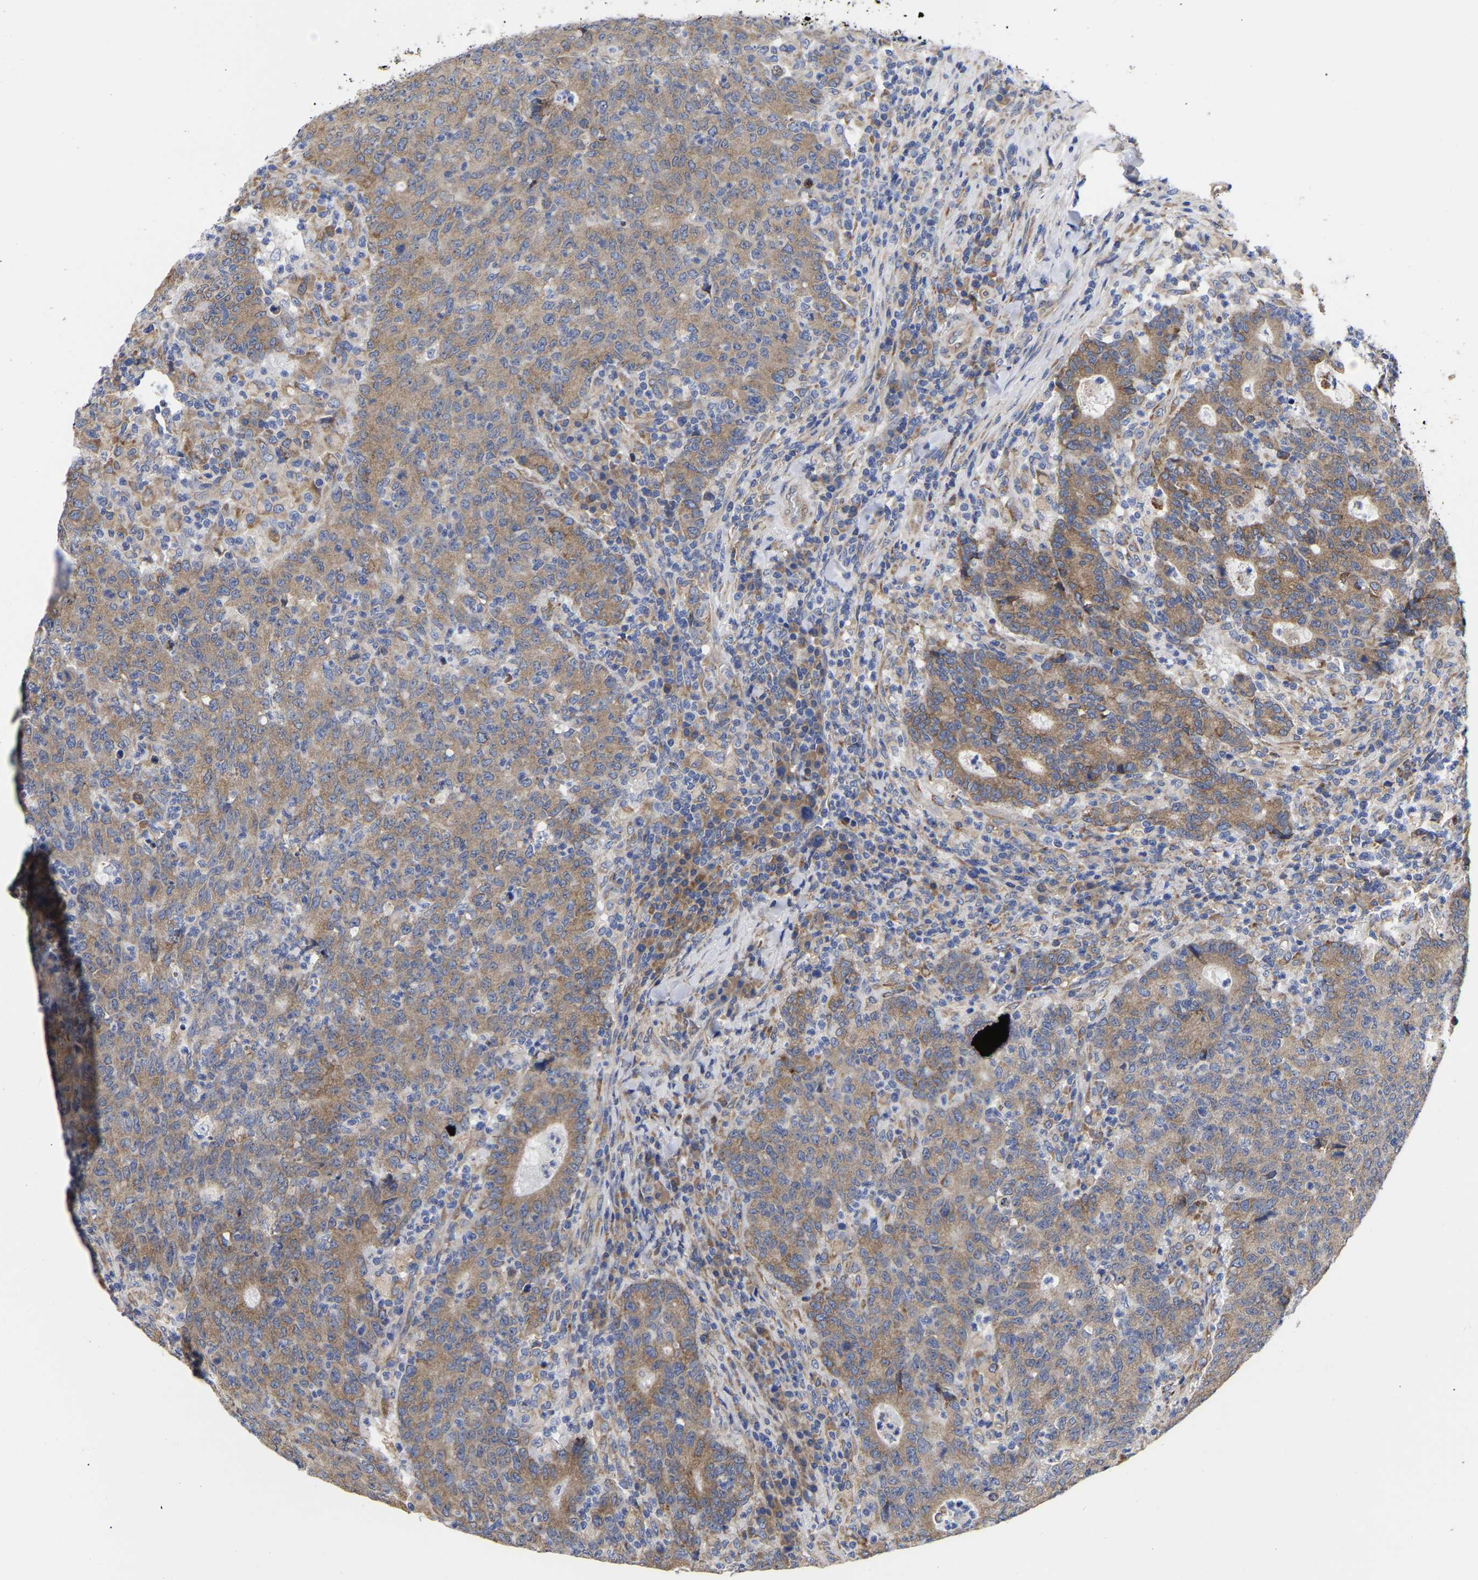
{"staining": {"intensity": "moderate", "quantity": ">75%", "location": "cytoplasmic/membranous"}, "tissue": "colorectal cancer", "cell_type": "Tumor cells", "image_type": "cancer", "snomed": [{"axis": "morphology", "description": "Adenocarcinoma, NOS"}, {"axis": "topography", "description": "Colon"}], "caption": "The immunohistochemical stain highlights moderate cytoplasmic/membranous positivity in tumor cells of colorectal cancer (adenocarcinoma) tissue.", "gene": "CFAP298", "patient": {"sex": "female", "age": 75}}